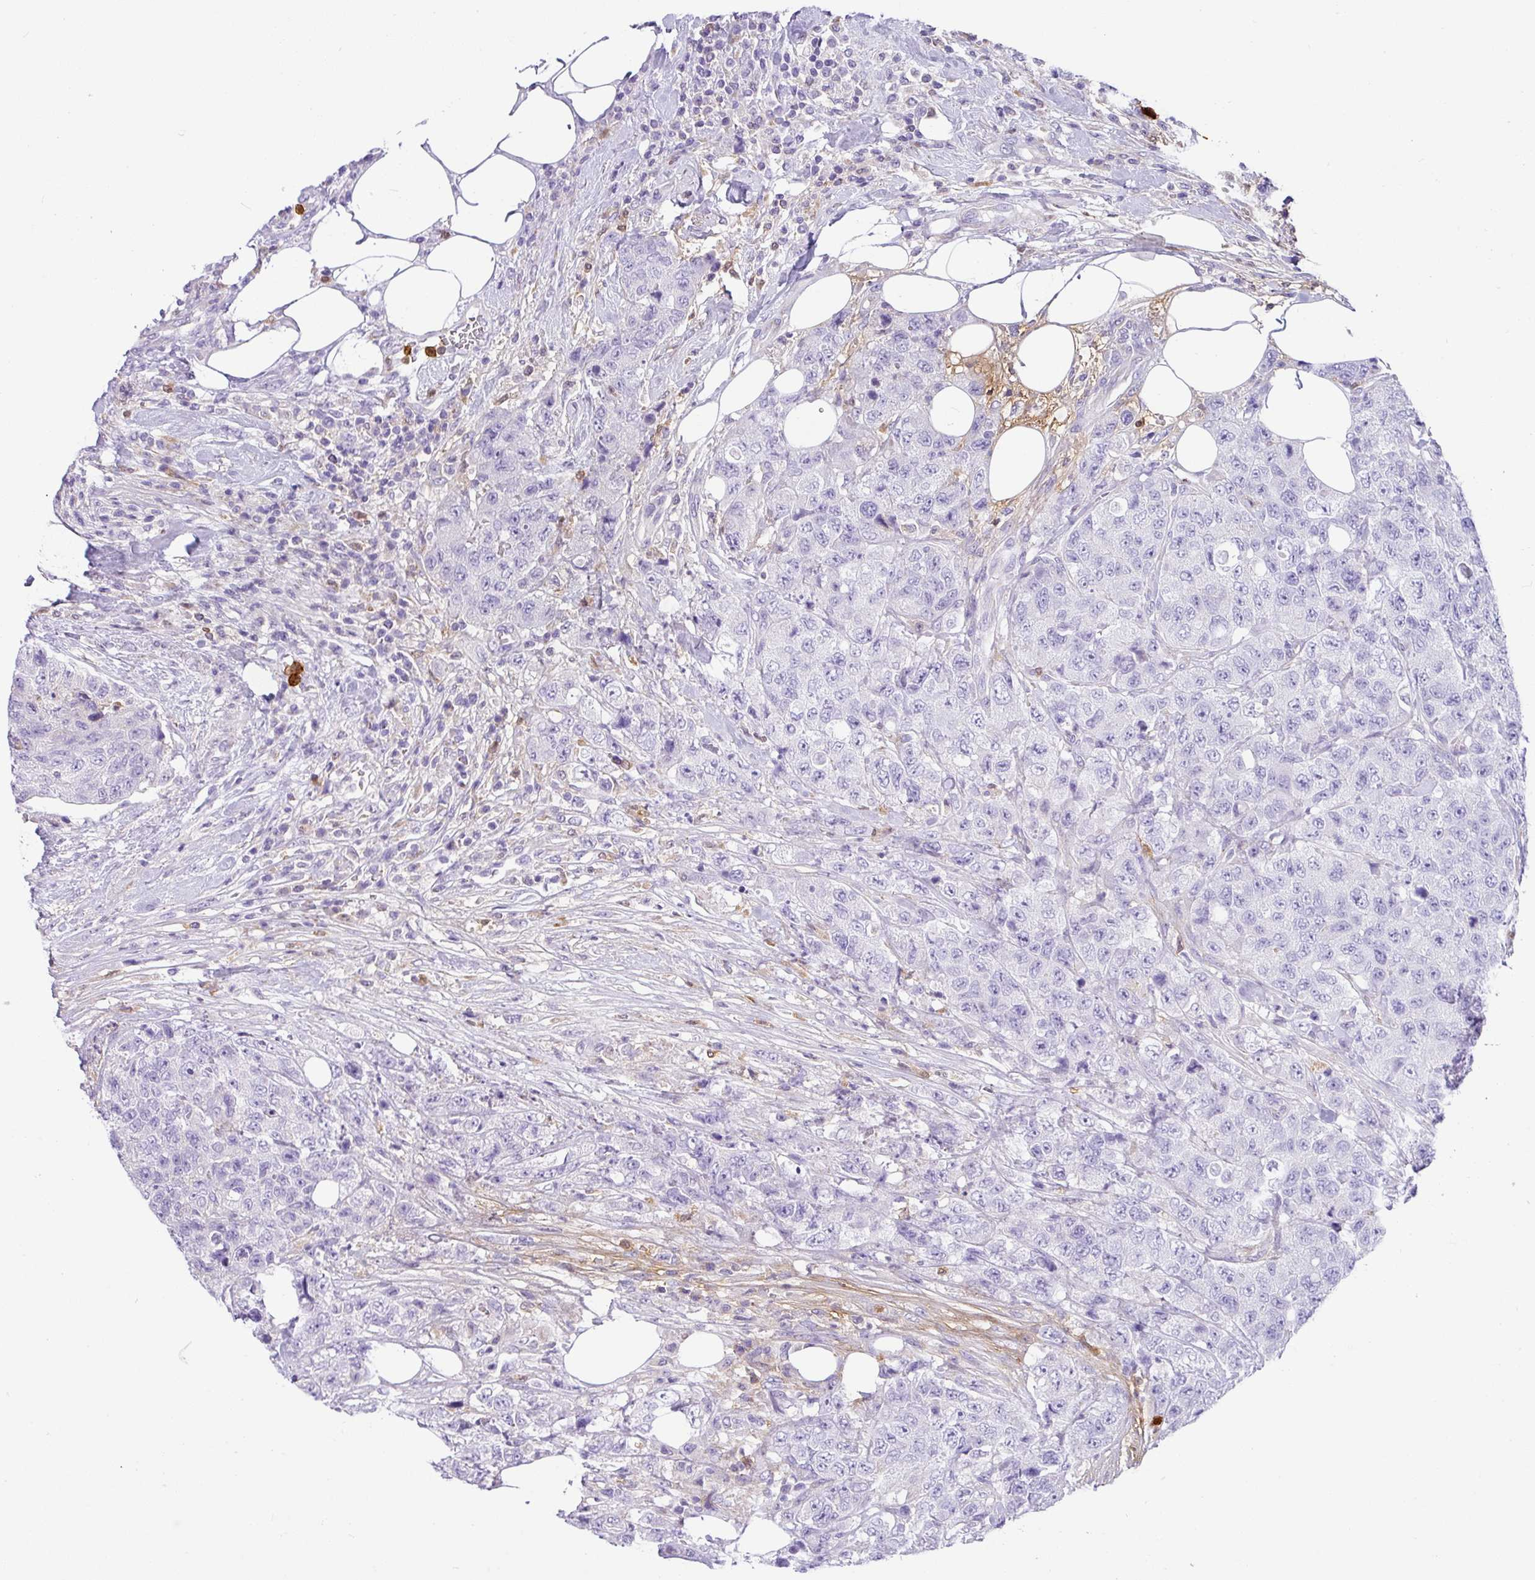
{"staining": {"intensity": "negative", "quantity": "none", "location": "none"}, "tissue": "urothelial cancer", "cell_type": "Tumor cells", "image_type": "cancer", "snomed": [{"axis": "morphology", "description": "Urothelial carcinoma, High grade"}, {"axis": "topography", "description": "Urinary bladder"}], "caption": "This image is of urothelial carcinoma (high-grade) stained with immunohistochemistry (IHC) to label a protein in brown with the nuclei are counter-stained blue. There is no staining in tumor cells.", "gene": "SH2D3C", "patient": {"sex": "female", "age": 78}}